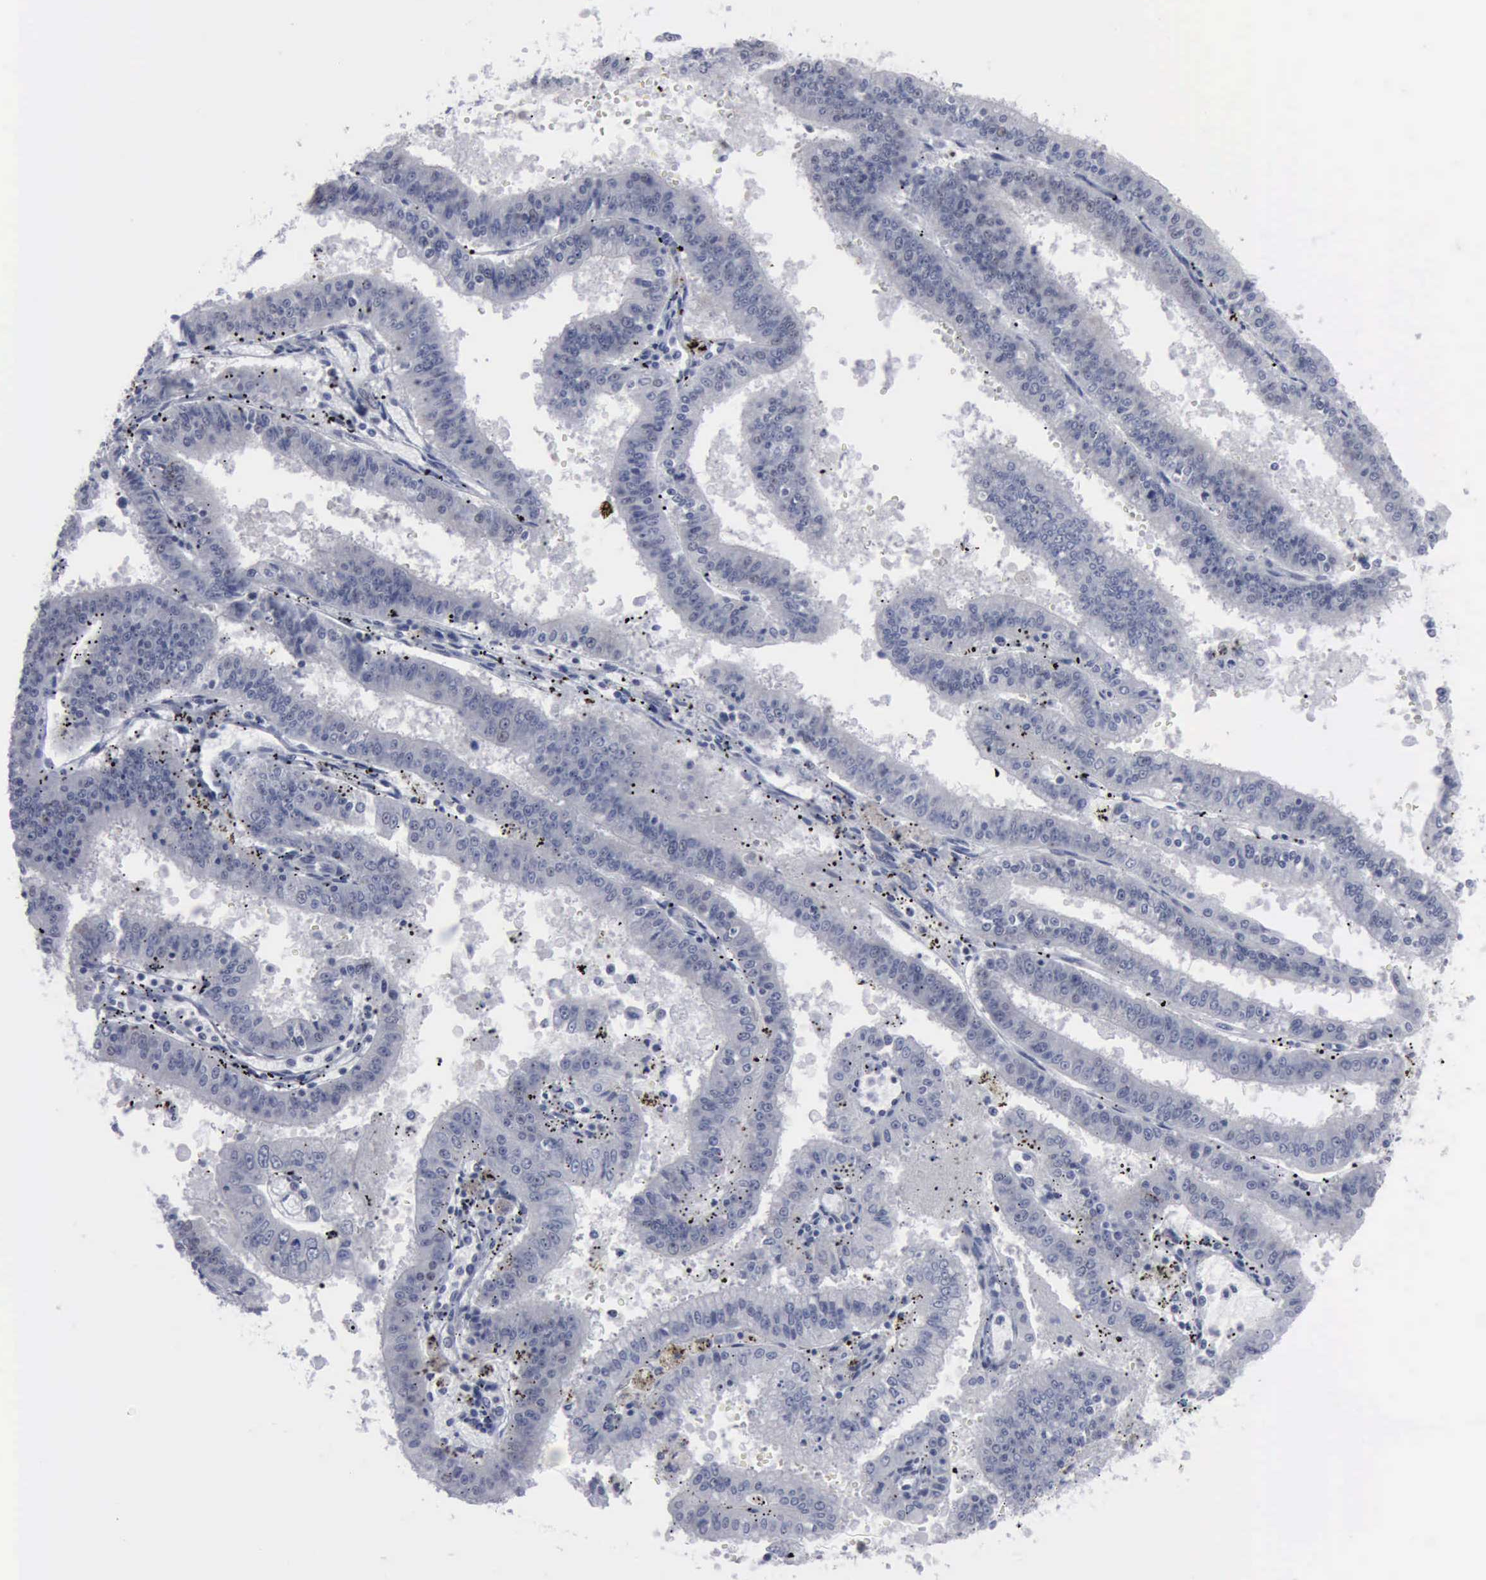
{"staining": {"intensity": "negative", "quantity": "none", "location": "none"}, "tissue": "endometrial cancer", "cell_type": "Tumor cells", "image_type": "cancer", "snomed": [{"axis": "morphology", "description": "Adenocarcinoma, NOS"}, {"axis": "topography", "description": "Endometrium"}], "caption": "Tumor cells are negative for brown protein staining in endometrial adenocarcinoma.", "gene": "MCM5", "patient": {"sex": "female", "age": 66}}